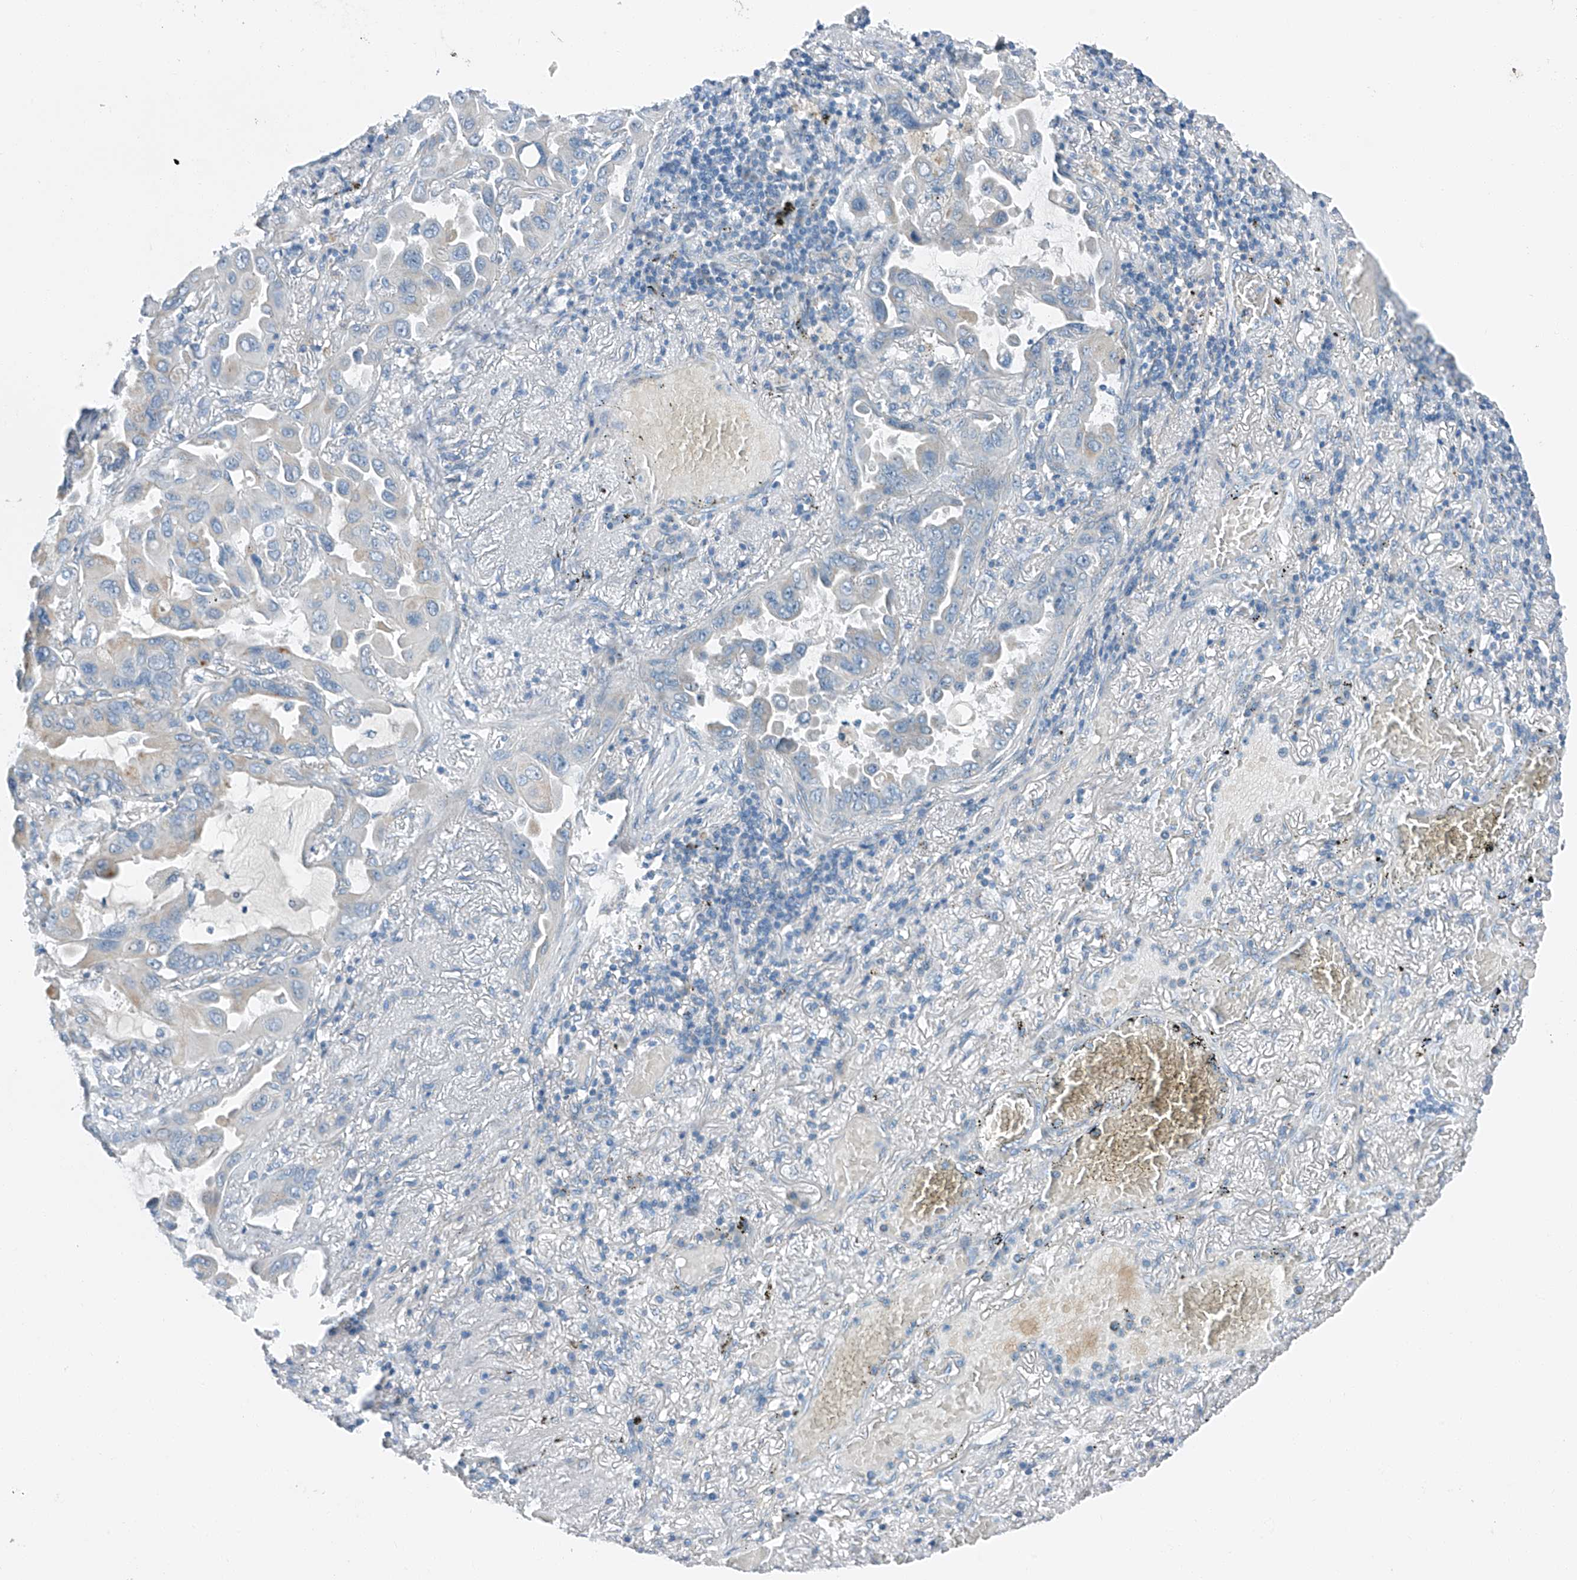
{"staining": {"intensity": "negative", "quantity": "none", "location": "none"}, "tissue": "lung cancer", "cell_type": "Tumor cells", "image_type": "cancer", "snomed": [{"axis": "morphology", "description": "Adenocarcinoma, NOS"}, {"axis": "topography", "description": "Lung"}], "caption": "Adenocarcinoma (lung) was stained to show a protein in brown. There is no significant positivity in tumor cells.", "gene": "MDGA1", "patient": {"sex": "male", "age": 64}}